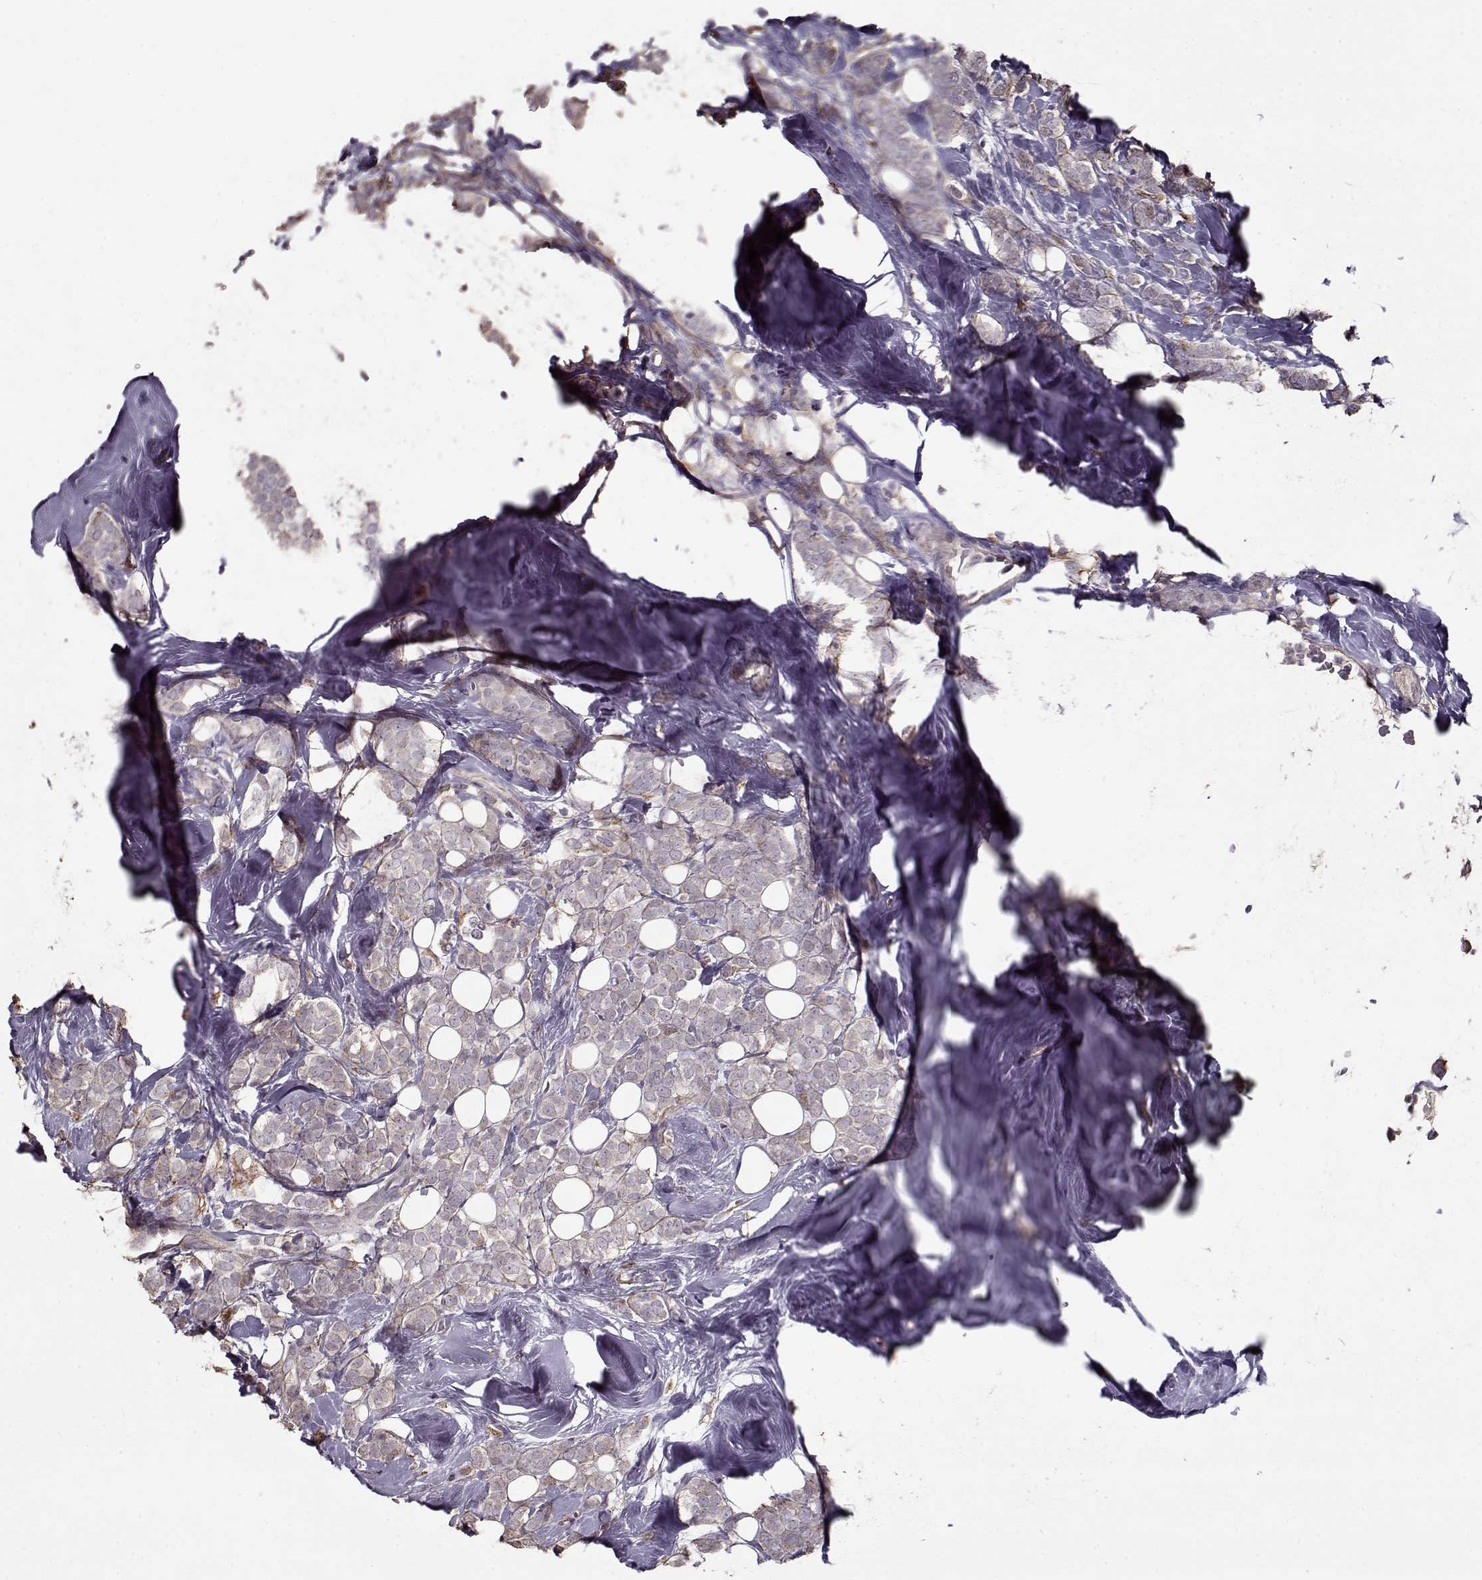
{"staining": {"intensity": "negative", "quantity": "none", "location": "none"}, "tissue": "breast cancer", "cell_type": "Tumor cells", "image_type": "cancer", "snomed": [{"axis": "morphology", "description": "Lobular carcinoma"}, {"axis": "topography", "description": "Breast"}], "caption": "Breast cancer (lobular carcinoma) was stained to show a protein in brown. There is no significant expression in tumor cells.", "gene": "LAMA2", "patient": {"sex": "female", "age": 49}}